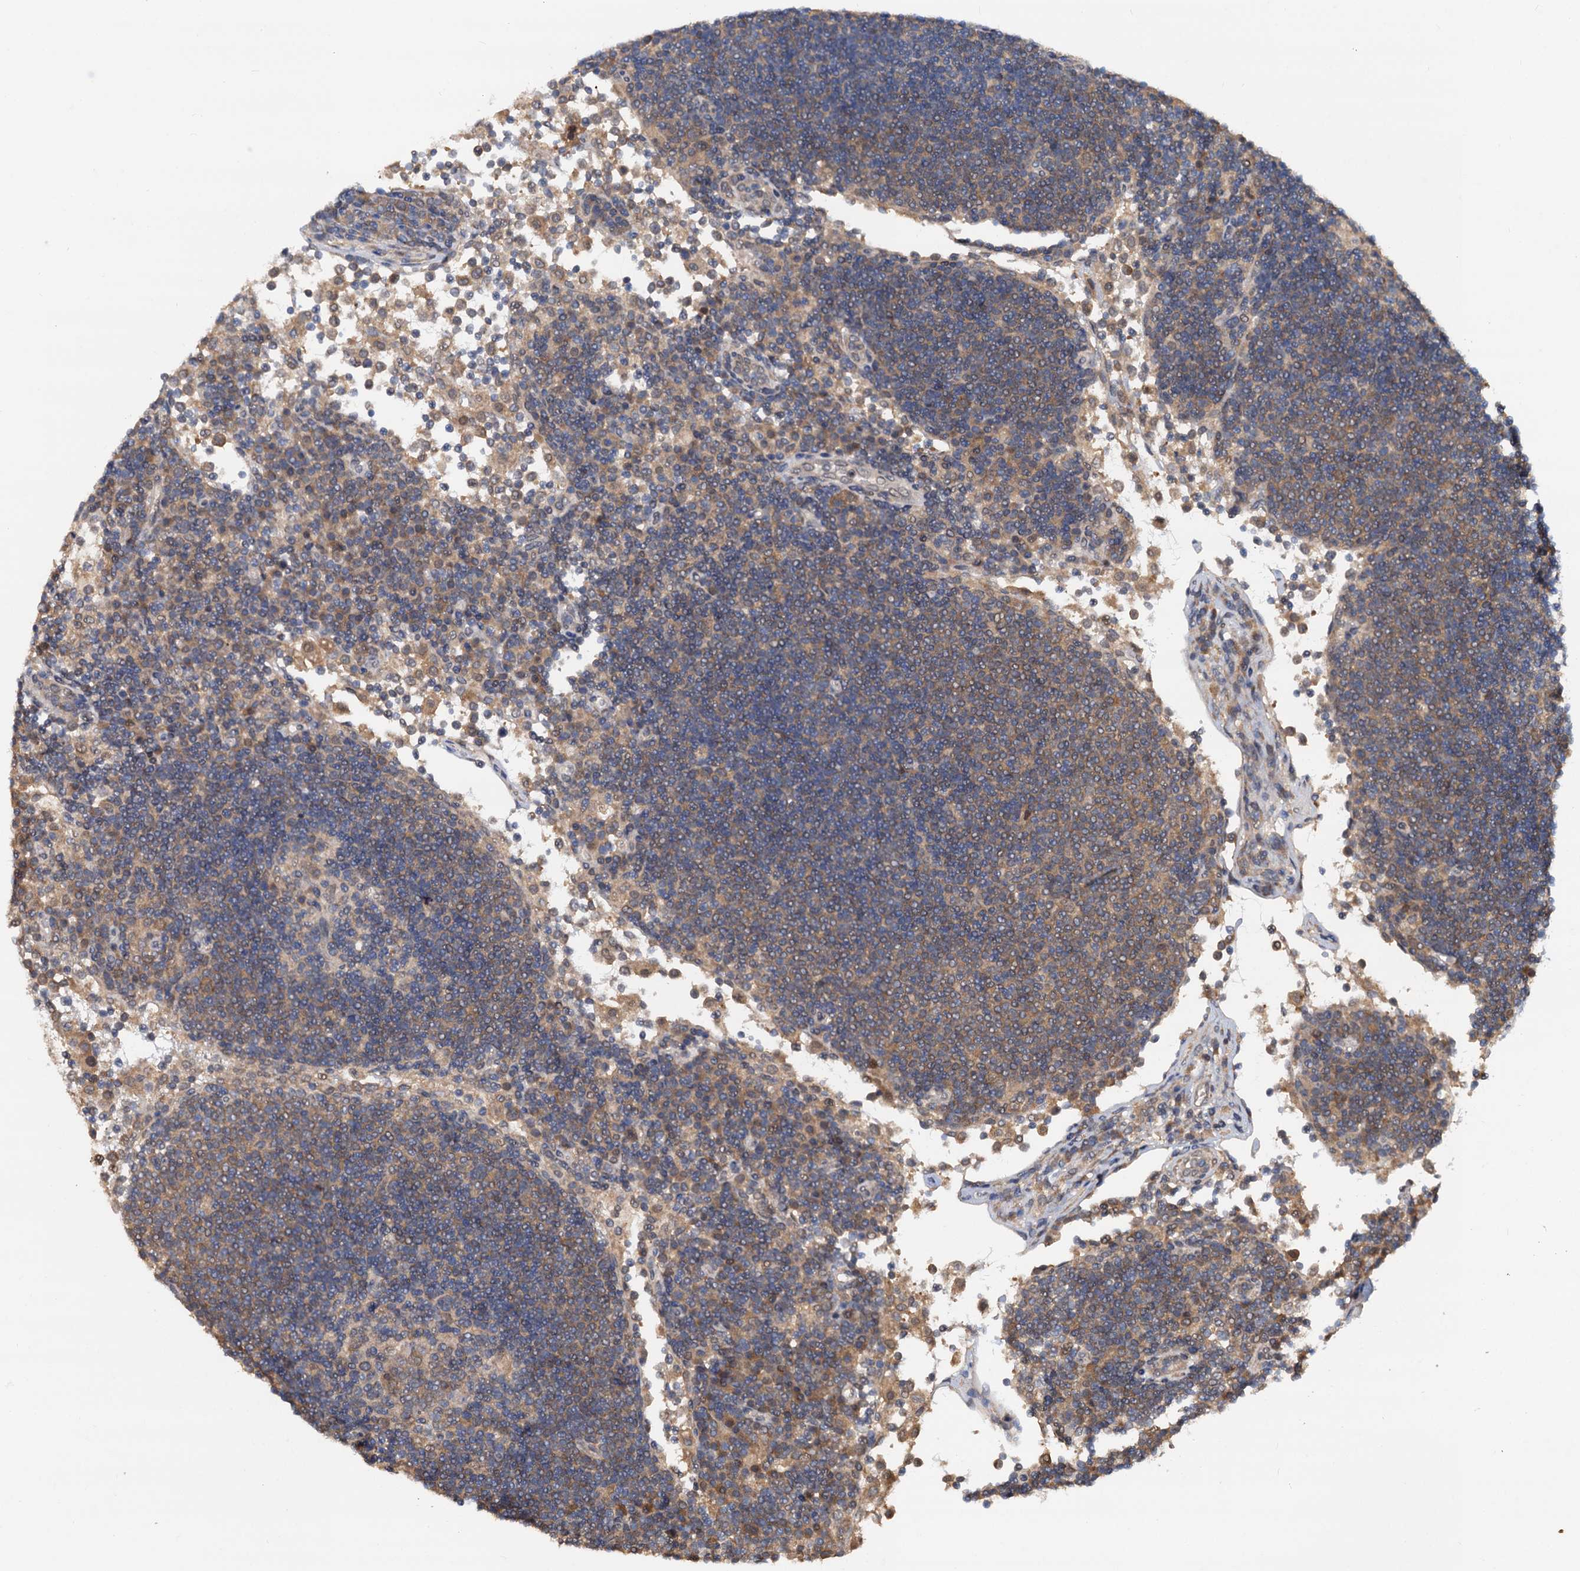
{"staining": {"intensity": "weak", "quantity": "25%-75%", "location": "cytoplasmic/membranous"}, "tissue": "lymph node", "cell_type": "Germinal center cells", "image_type": "normal", "snomed": [{"axis": "morphology", "description": "Normal tissue, NOS"}, {"axis": "topography", "description": "Lymph node"}], "caption": "Brown immunohistochemical staining in unremarkable lymph node shows weak cytoplasmic/membranous staining in approximately 25%-75% of germinal center cells. Nuclei are stained in blue.", "gene": "PTGES3", "patient": {"sex": "female", "age": 53}}